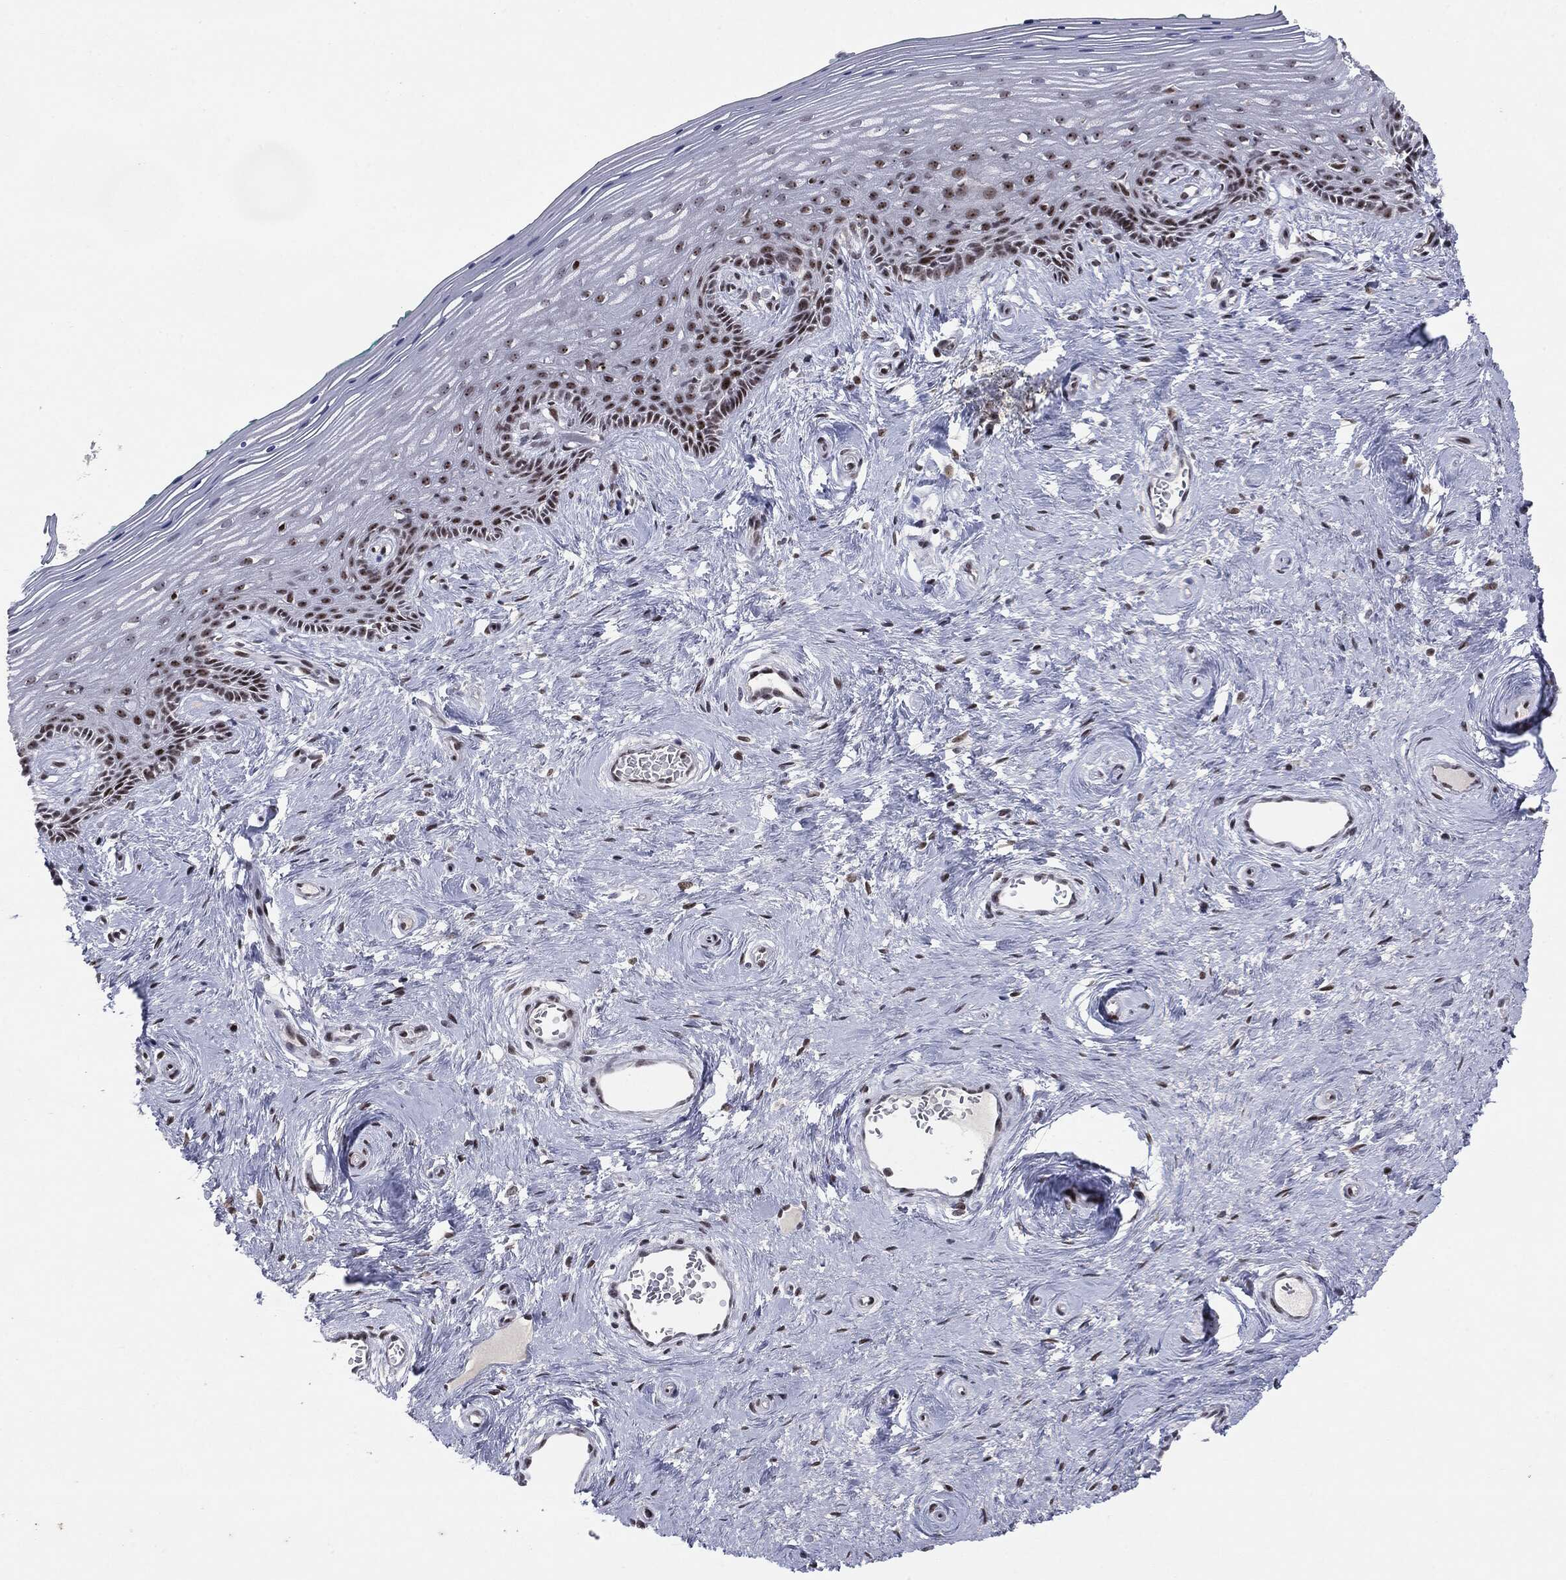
{"staining": {"intensity": "moderate", "quantity": "25%-75%", "location": "nuclear"}, "tissue": "vagina", "cell_type": "Squamous epithelial cells", "image_type": "normal", "snomed": [{"axis": "morphology", "description": "Normal tissue, NOS"}, {"axis": "topography", "description": "Vagina"}], "caption": "Immunohistochemistry micrograph of normal human vagina stained for a protein (brown), which demonstrates medium levels of moderate nuclear staining in approximately 25%-75% of squamous epithelial cells.", "gene": "MDC1", "patient": {"sex": "female", "age": 45}}